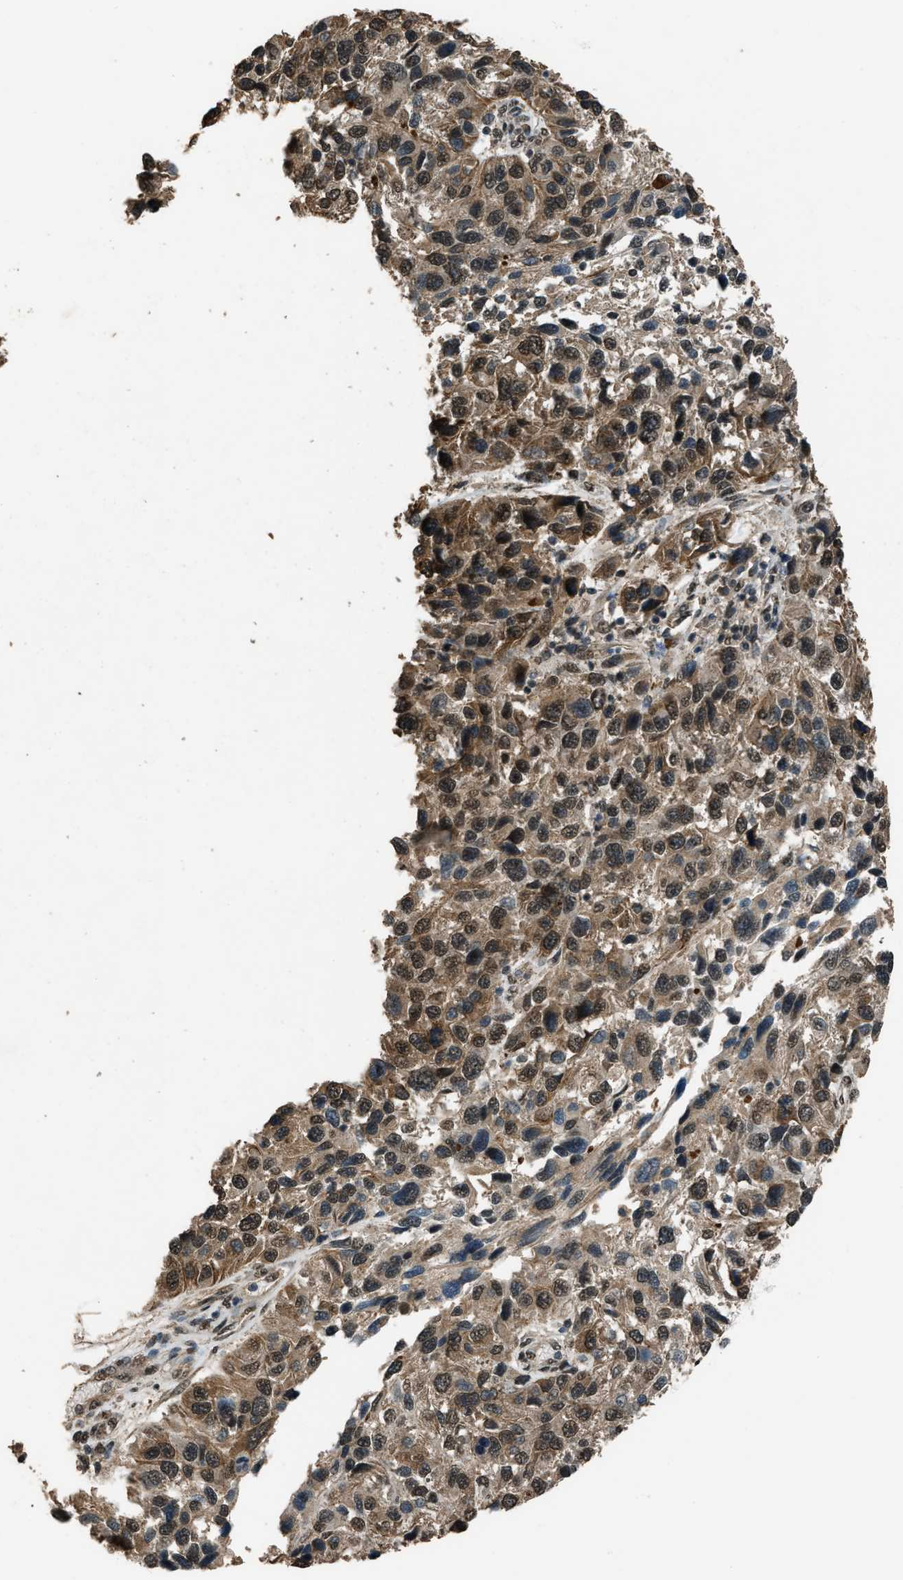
{"staining": {"intensity": "moderate", "quantity": ">75%", "location": "cytoplasmic/membranous,nuclear"}, "tissue": "melanoma", "cell_type": "Tumor cells", "image_type": "cancer", "snomed": [{"axis": "morphology", "description": "Malignant melanoma, NOS"}, {"axis": "topography", "description": "Skin"}], "caption": "Malignant melanoma stained with a protein marker demonstrates moderate staining in tumor cells.", "gene": "SERTAD2", "patient": {"sex": "male", "age": 53}}